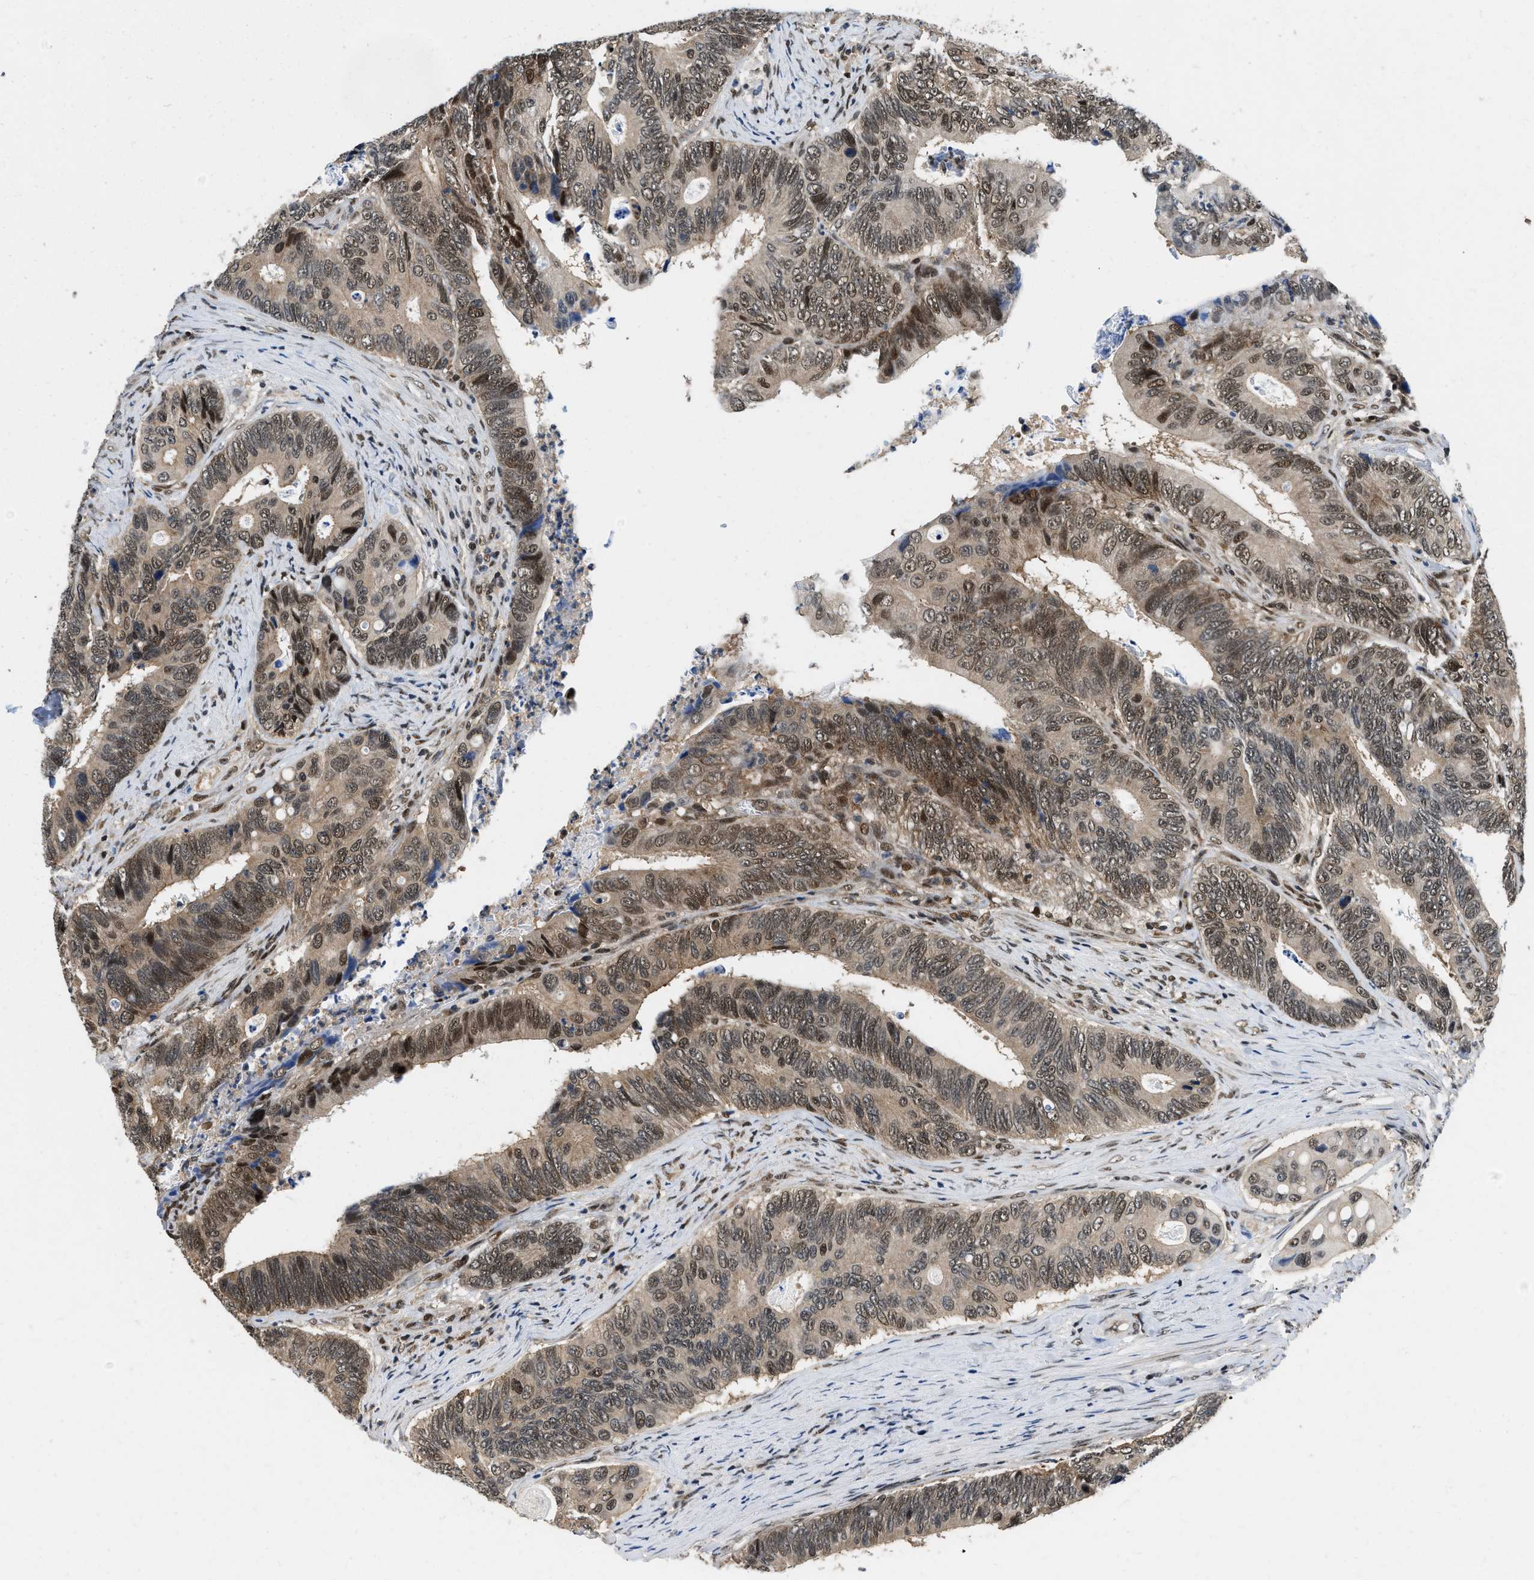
{"staining": {"intensity": "weak", "quantity": "25%-75%", "location": "cytoplasmic/membranous,nuclear"}, "tissue": "colorectal cancer", "cell_type": "Tumor cells", "image_type": "cancer", "snomed": [{"axis": "morphology", "description": "Inflammation, NOS"}, {"axis": "morphology", "description": "Adenocarcinoma, NOS"}, {"axis": "topography", "description": "Colon"}], "caption": "DAB immunohistochemical staining of colorectal cancer shows weak cytoplasmic/membranous and nuclear protein positivity in about 25%-75% of tumor cells. Immunohistochemistry stains the protein in brown and the nuclei are stained blue.", "gene": "ATF7IP", "patient": {"sex": "male", "age": 72}}